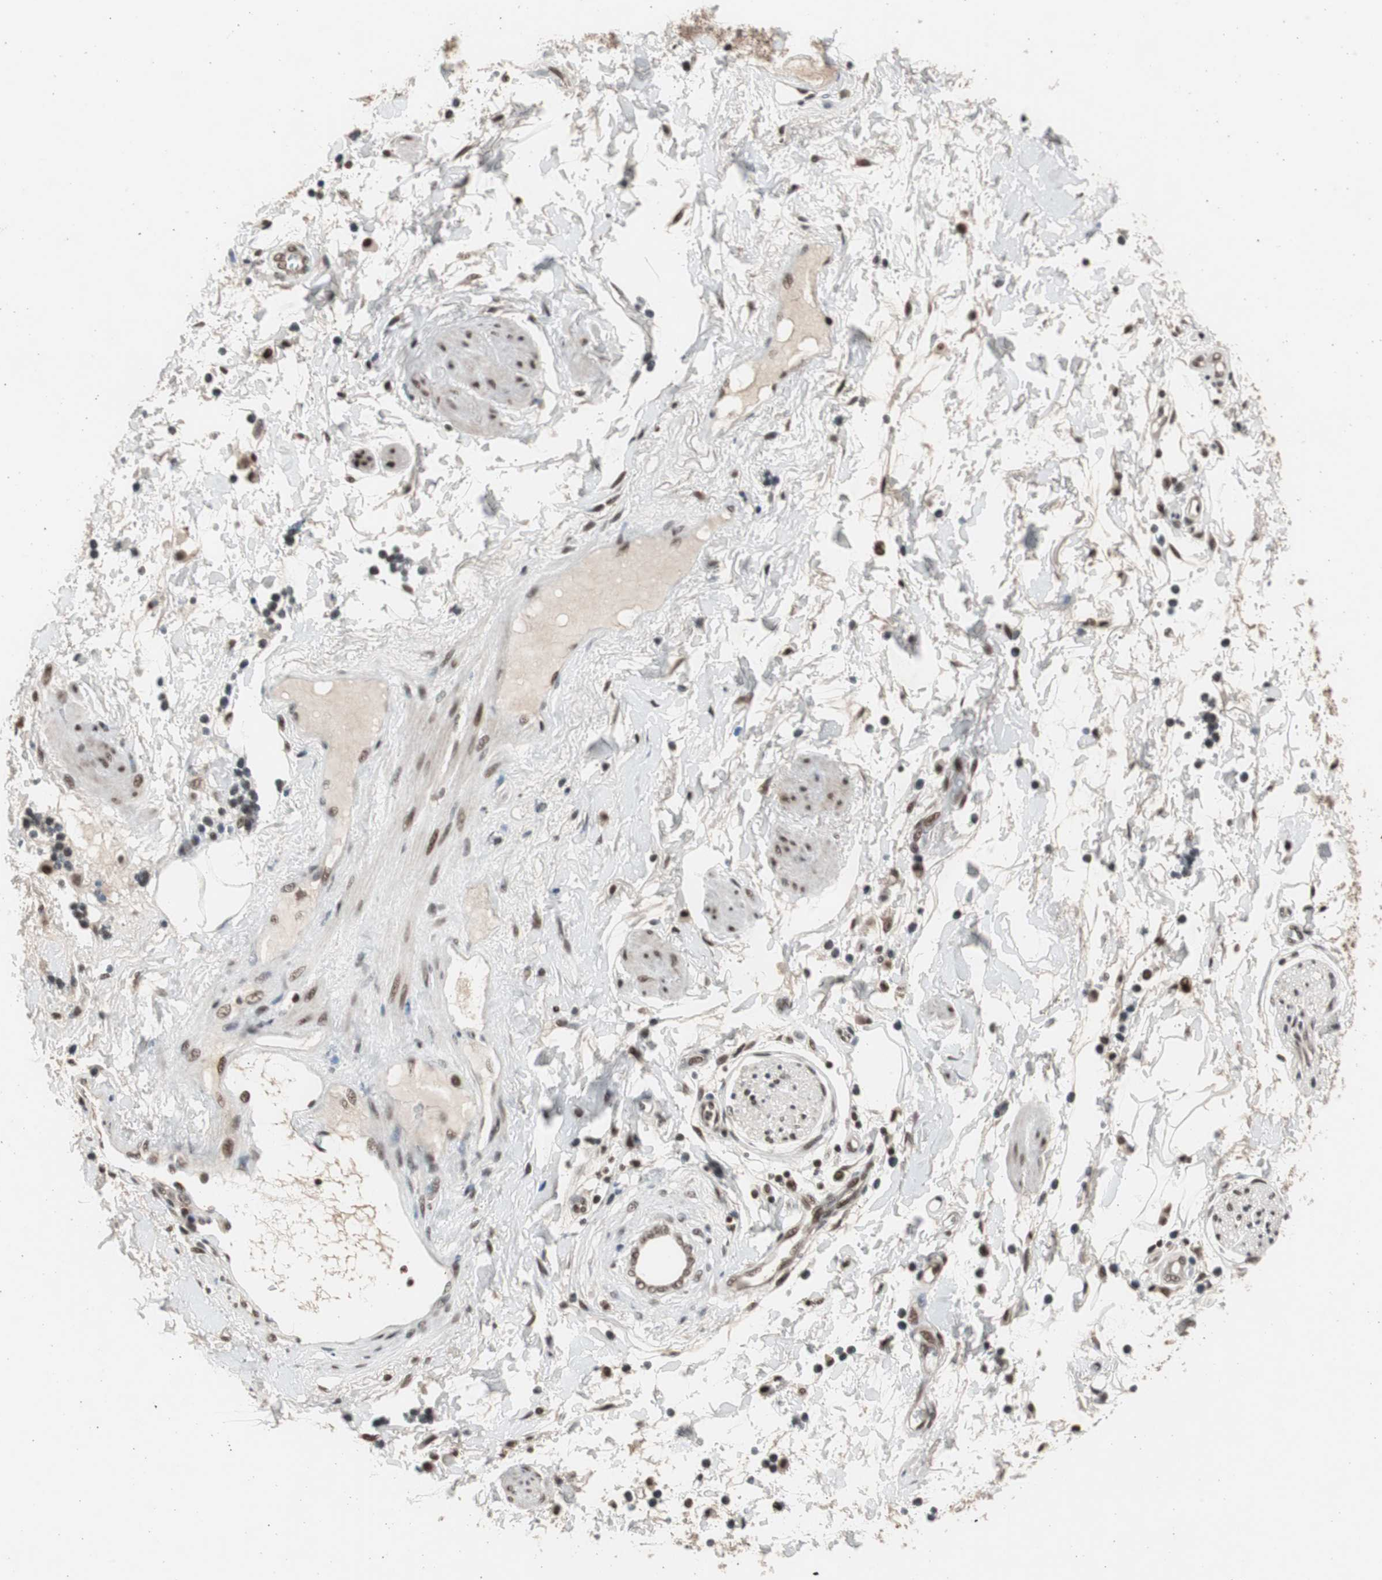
{"staining": {"intensity": "strong", "quantity": ">75%", "location": "nuclear"}, "tissue": "adipose tissue", "cell_type": "Adipocytes", "image_type": "normal", "snomed": [{"axis": "morphology", "description": "Normal tissue, NOS"}, {"axis": "topography", "description": "Soft tissue"}, {"axis": "topography", "description": "Peripheral nerve tissue"}], "caption": "An immunohistochemistry histopathology image of normal tissue is shown. Protein staining in brown shows strong nuclear positivity in adipose tissue within adipocytes.", "gene": "RPA1", "patient": {"sex": "female", "age": 71}}